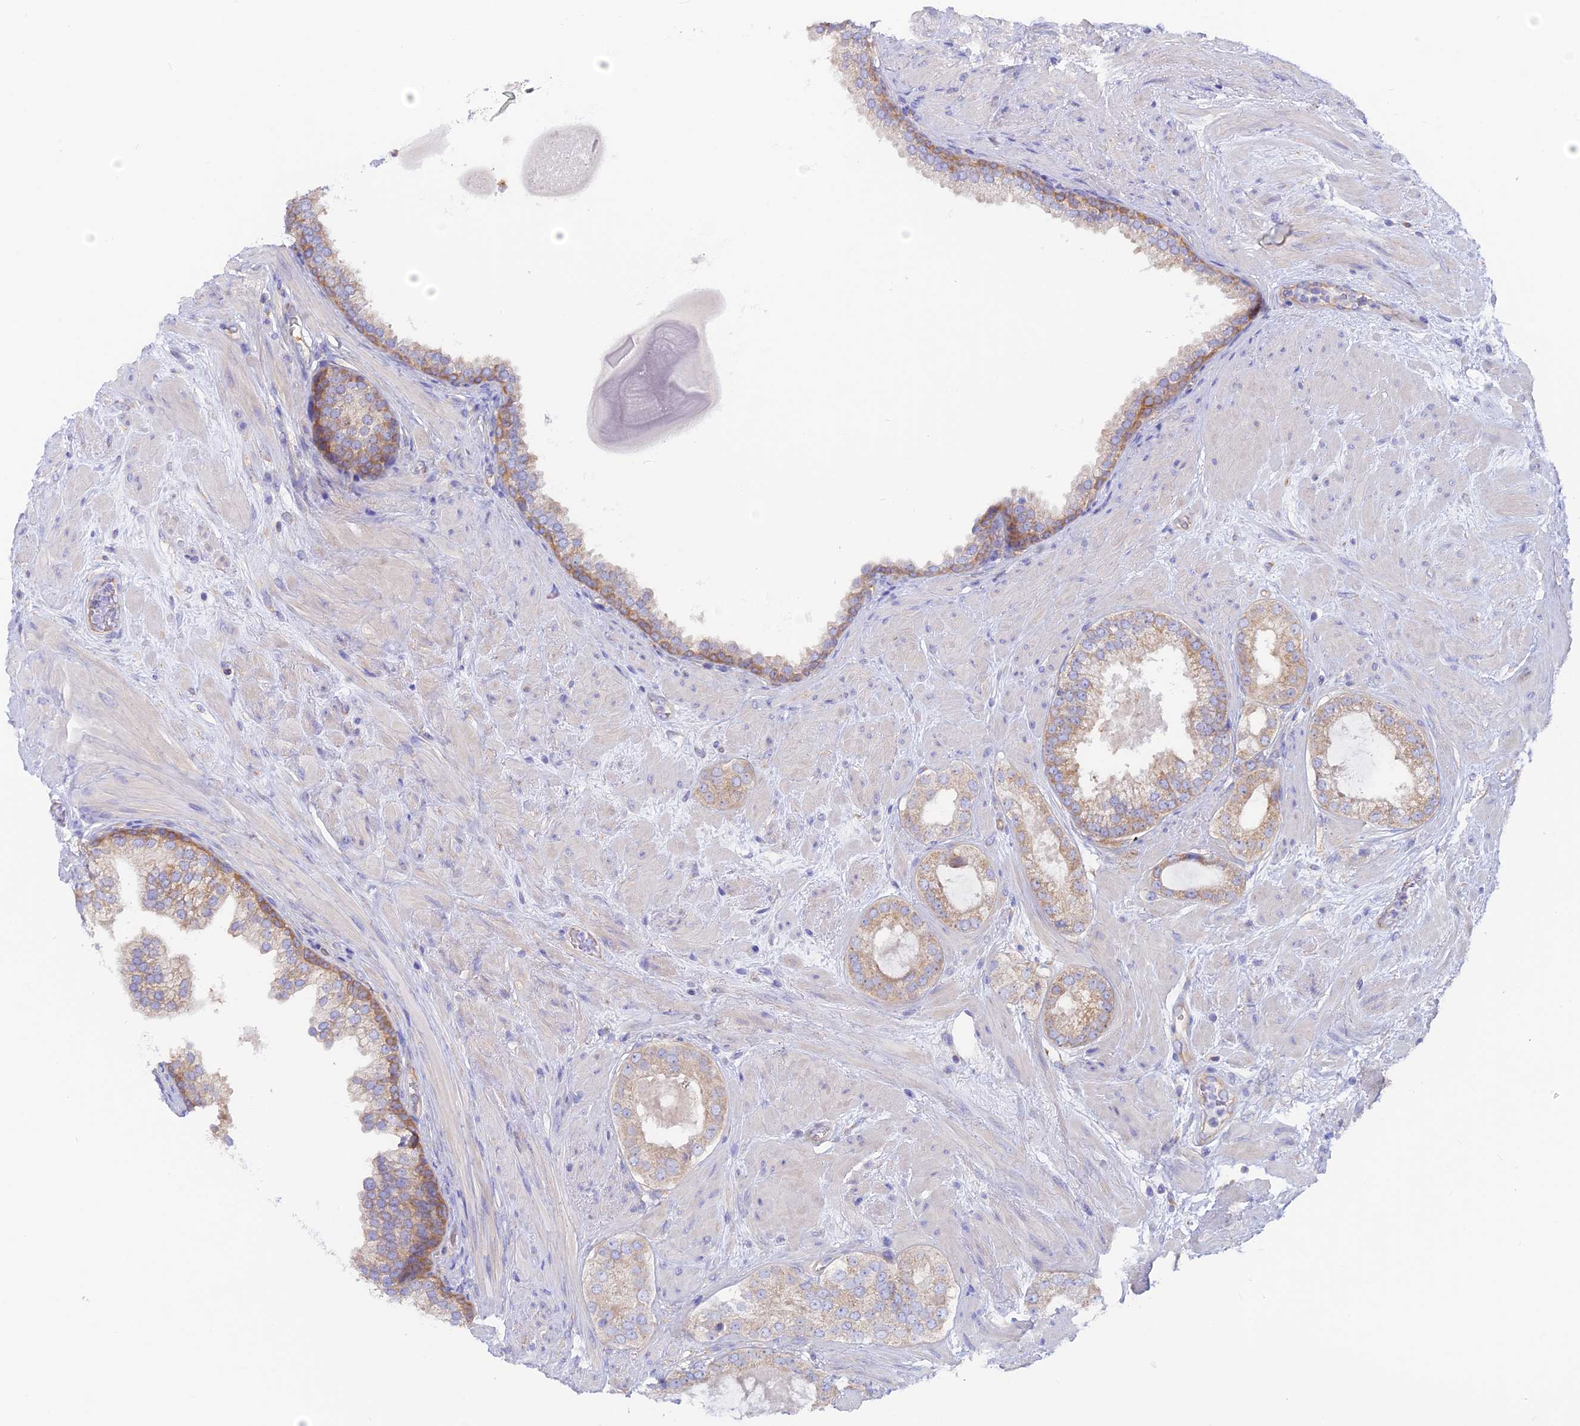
{"staining": {"intensity": "moderate", "quantity": "25%-75%", "location": "cytoplasmic/membranous"}, "tissue": "prostate cancer", "cell_type": "Tumor cells", "image_type": "cancer", "snomed": [{"axis": "morphology", "description": "Adenocarcinoma, High grade"}, {"axis": "topography", "description": "Prostate"}], "caption": "Moderate cytoplasmic/membranous positivity is present in about 25%-75% of tumor cells in adenocarcinoma (high-grade) (prostate).", "gene": "LZTFL1", "patient": {"sex": "male", "age": 65}}